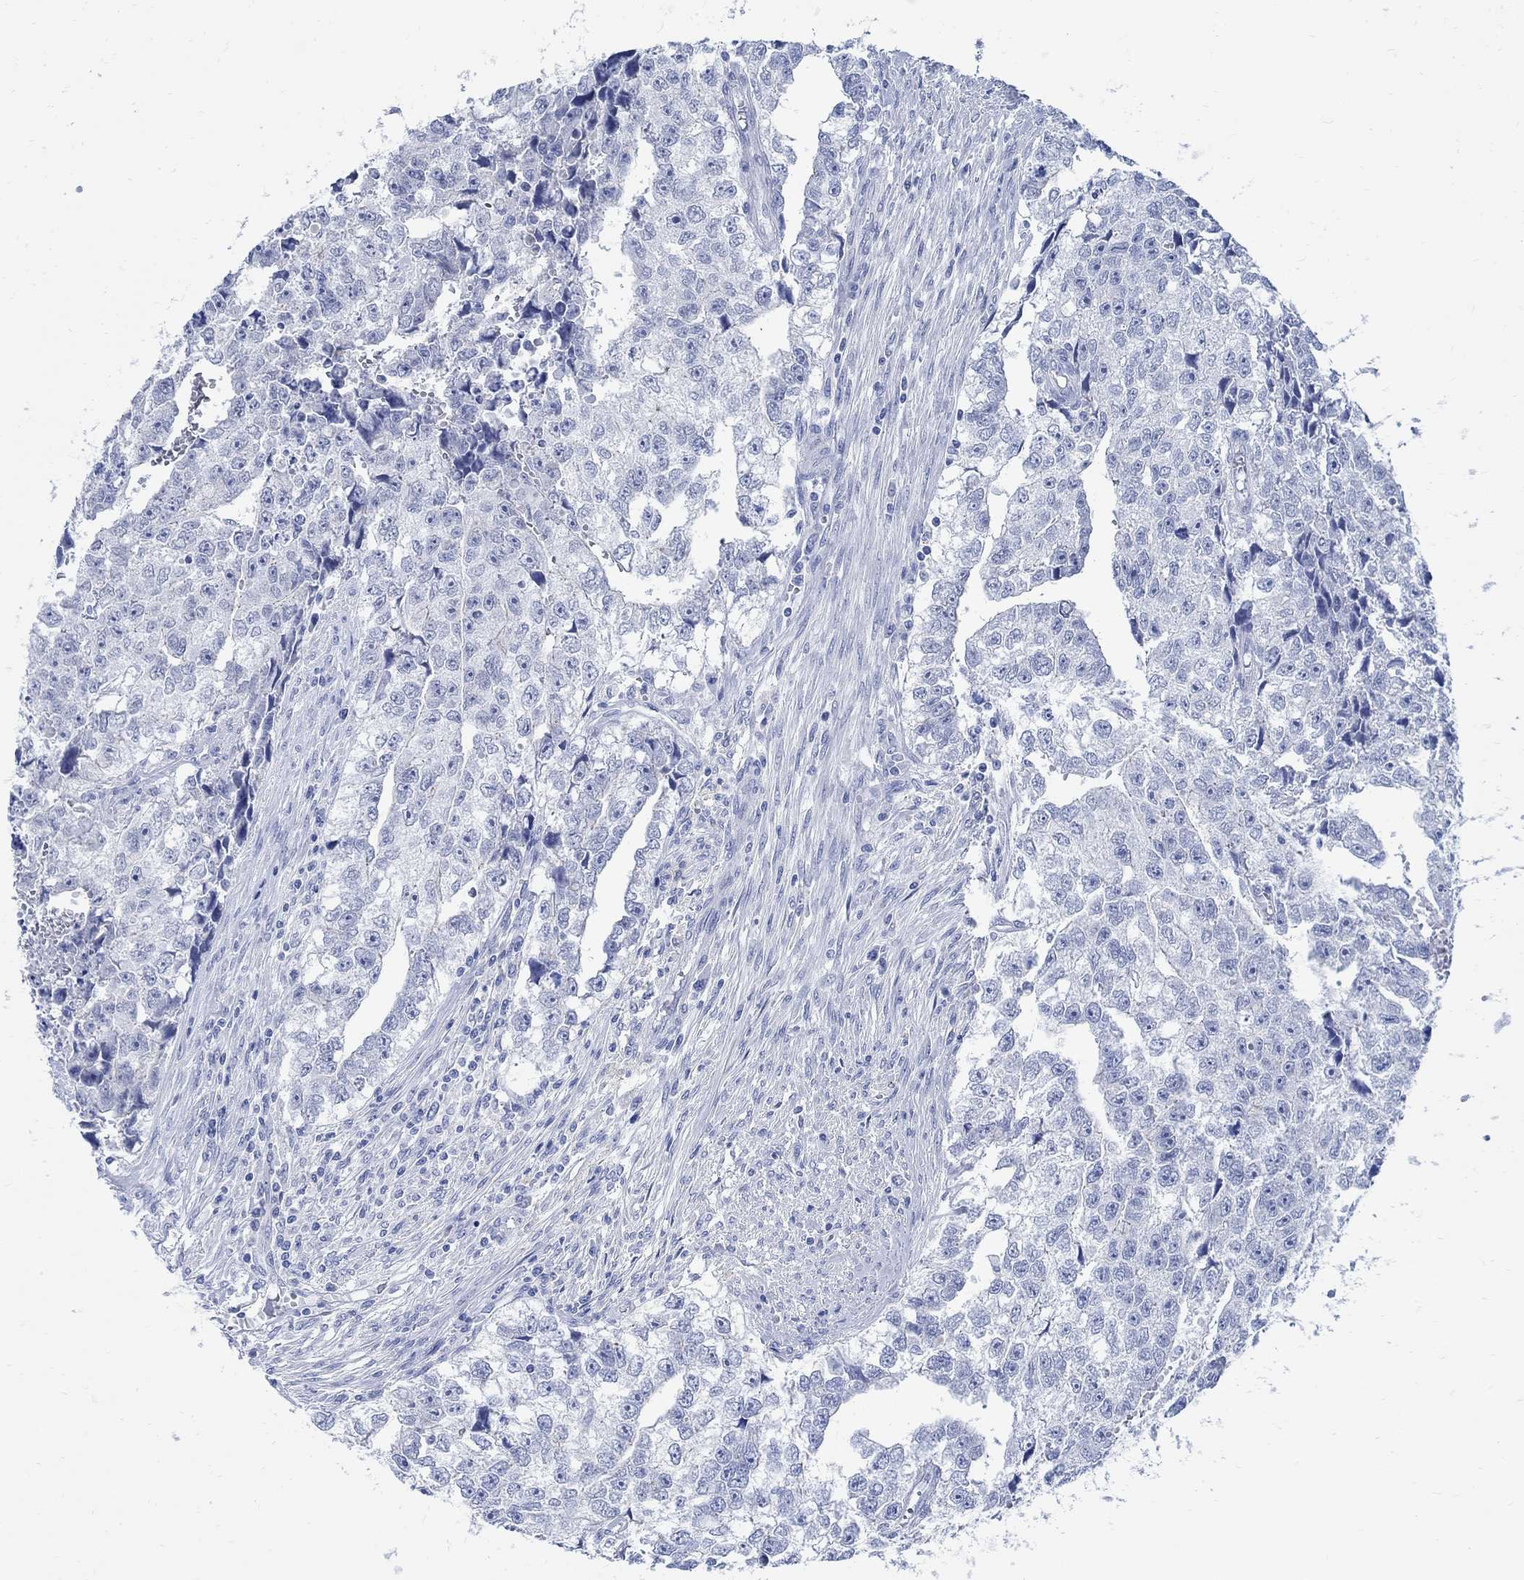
{"staining": {"intensity": "negative", "quantity": "none", "location": "none"}, "tissue": "testis cancer", "cell_type": "Tumor cells", "image_type": "cancer", "snomed": [{"axis": "morphology", "description": "Carcinoma, Embryonal, NOS"}, {"axis": "morphology", "description": "Teratoma, malignant, NOS"}, {"axis": "topography", "description": "Testis"}], "caption": "This is an immunohistochemistry (IHC) photomicrograph of testis malignant teratoma. There is no positivity in tumor cells.", "gene": "CAMK2N1", "patient": {"sex": "male", "age": 44}}